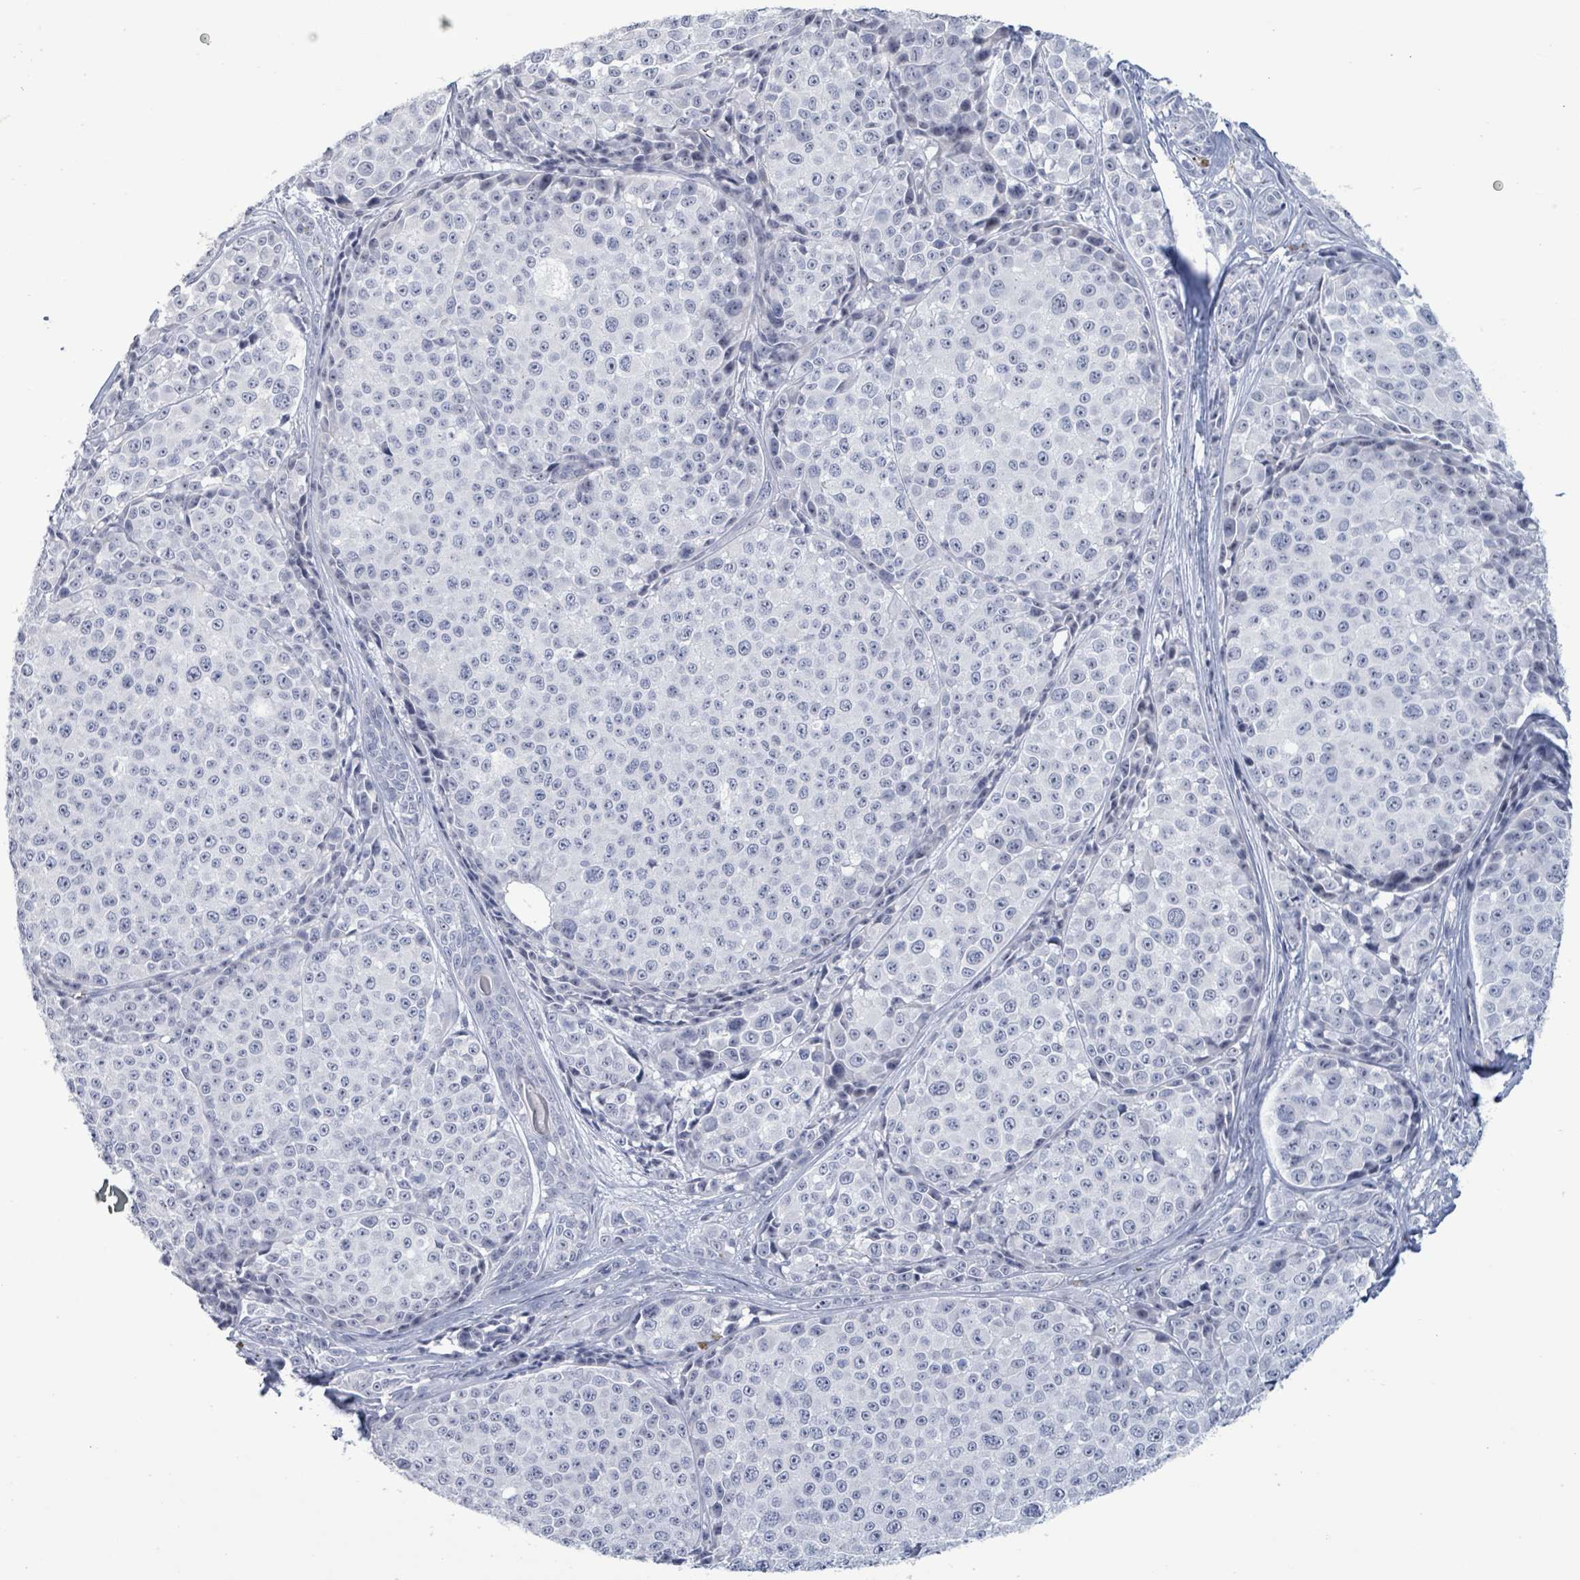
{"staining": {"intensity": "negative", "quantity": "none", "location": "none"}, "tissue": "melanoma", "cell_type": "Tumor cells", "image_type": "cancer", "snomed": [{"axis": "morphology", "description": "Malignant melanoma, NOS"}, {"axis": "topography", "description": "Skin"}], "caption": "IHC of human melanoma displays no staining in tumor cells.", "gene": "ZNF771", "patient": {"sex": "female", "age": 35}}